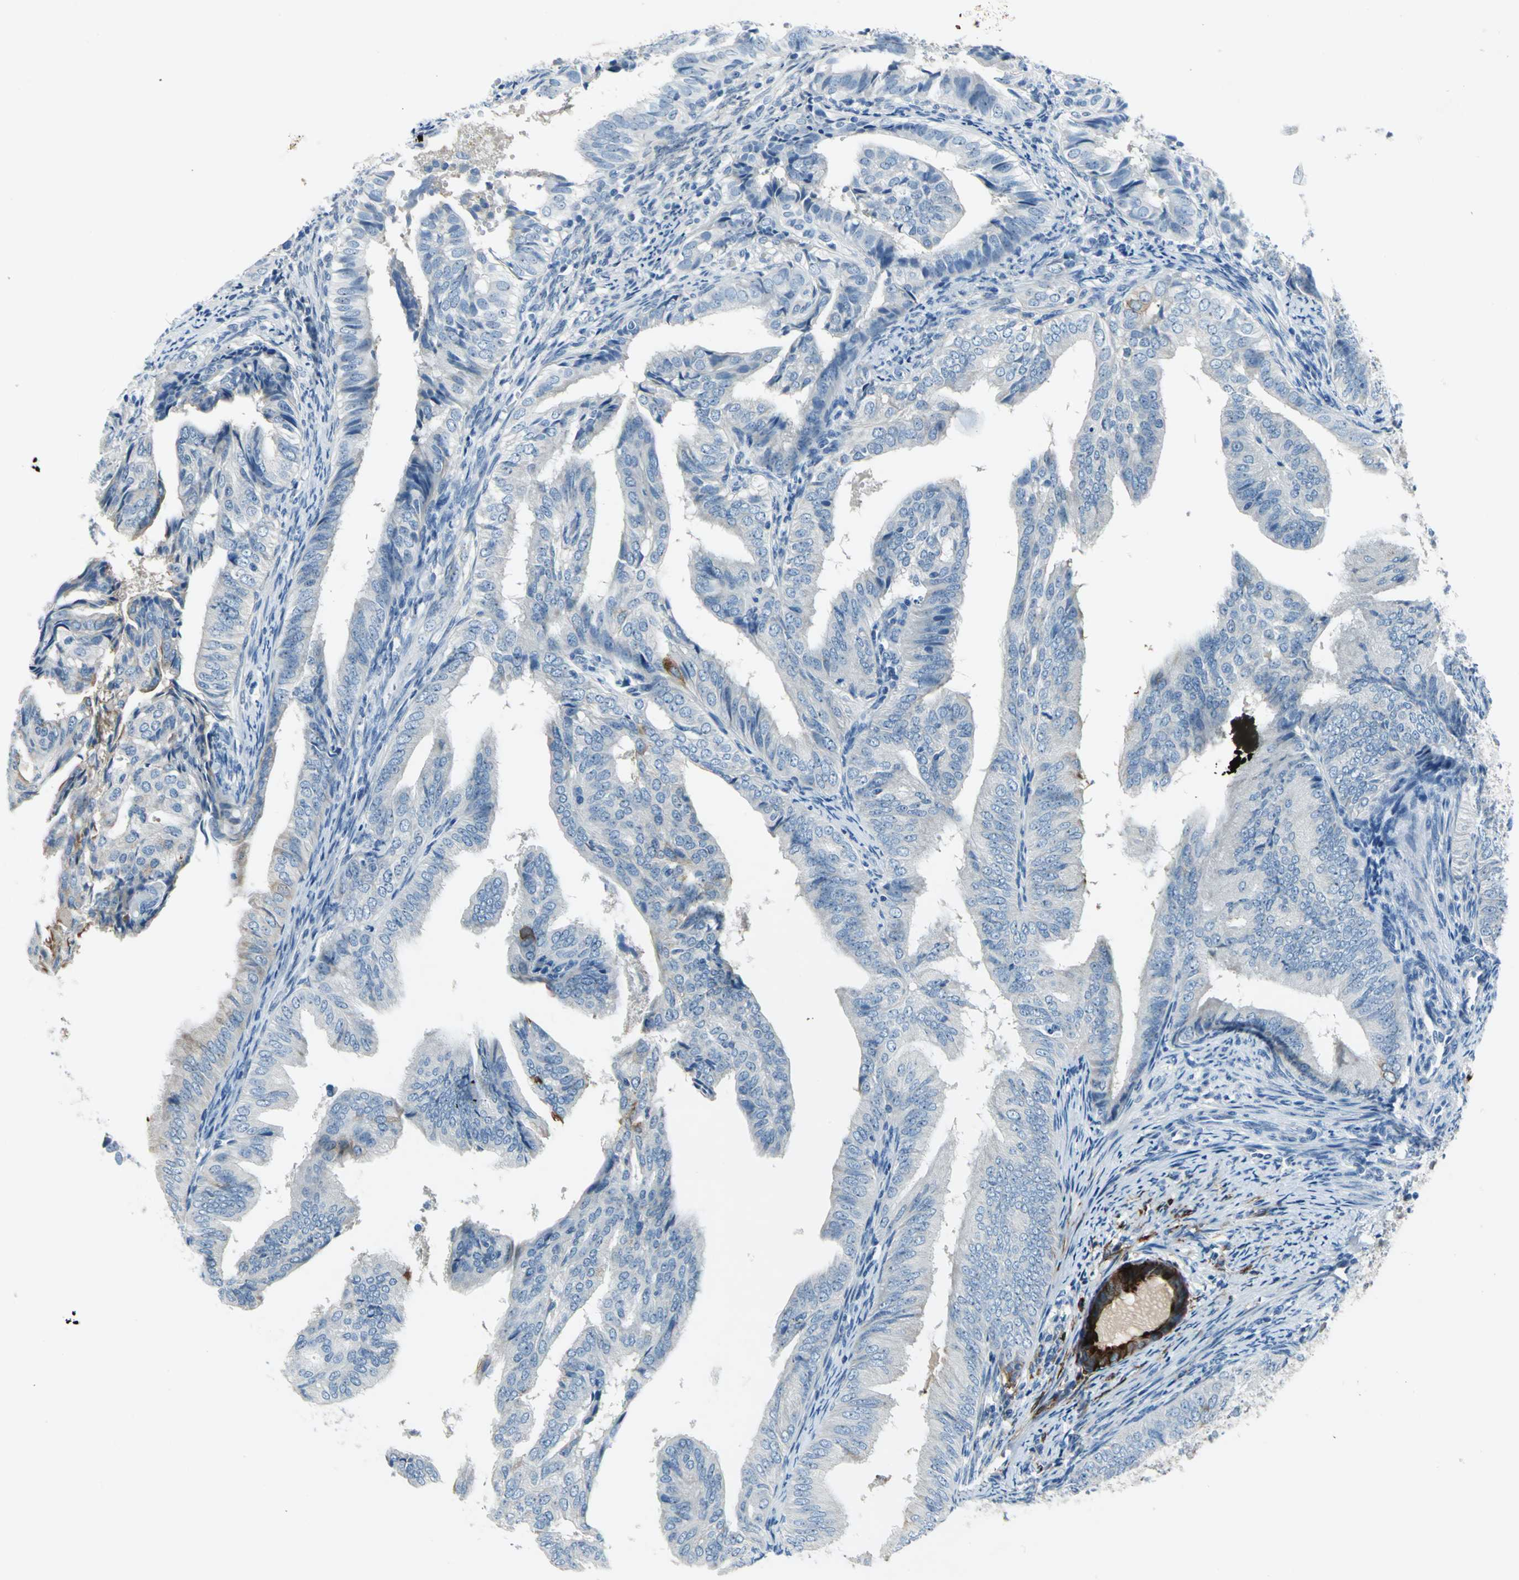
{"staining": {"intensity": "strong", "quantity": "<25%", "location": "cytoplasmic/membranous"}, "tissue": "endometrial cancer", "cell_type": "Tumor cells", "image_type": "cancer", "snomed": [{"axis": "morphology", "description": "Adenocarcinoma, NOS"}, {"axis": "topography", "description": "Endometrium"}], "caption": "About <25% of tumor cells in human adenocarcinoma (endometrial) reveal strong cytoplasmic/membranous protein positivity as visualized by brown immunohistochemical staining.", "gene": "MUC4", "patient": {"sex": "female", "age": 58}}